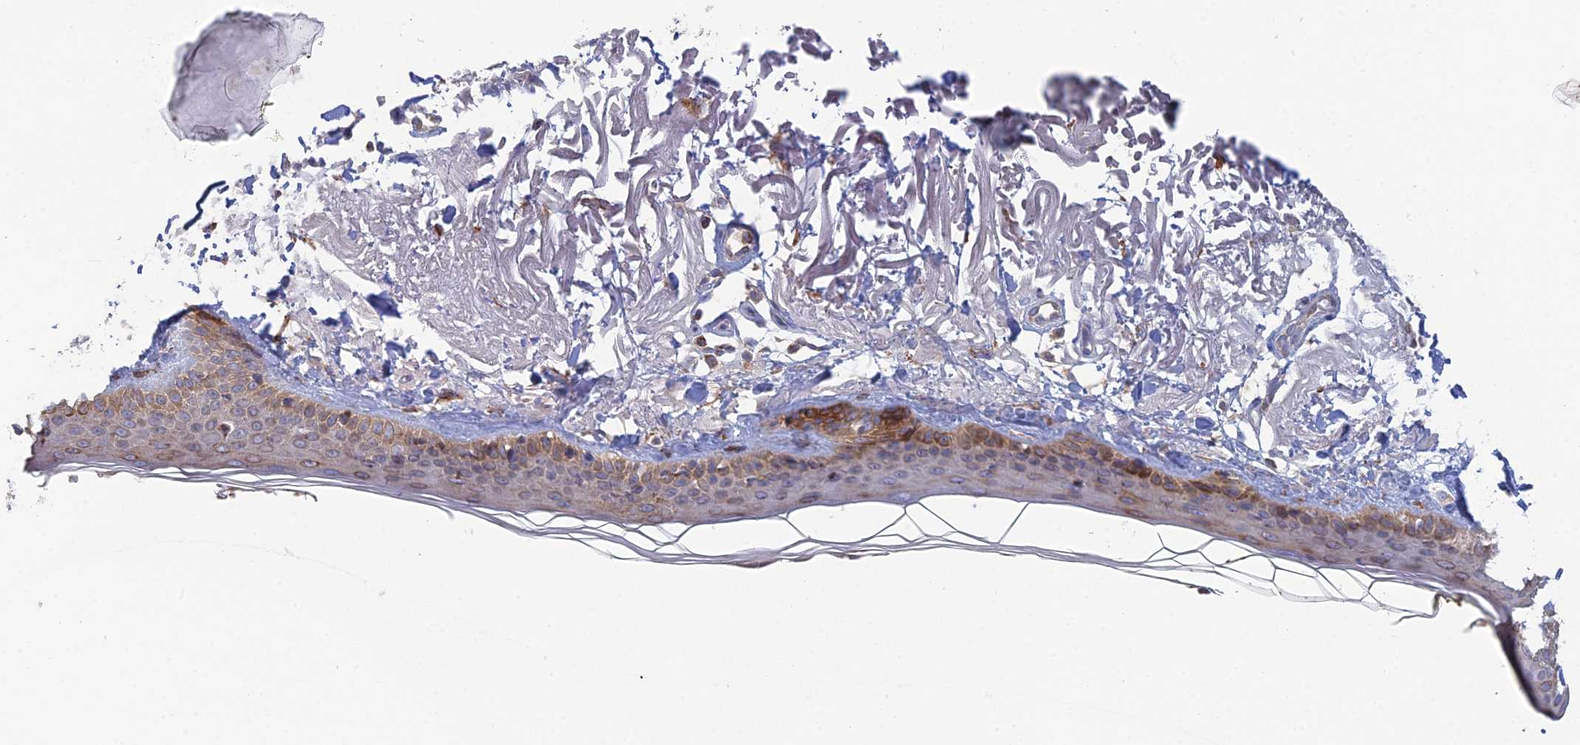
{"staining": {"intensity": "weak", "quantity": ">75%", "location": "cytoplasmic/membranous"}, "tissue": "skin", "cell_type": "Fibroblasts", "image_type": "normal", "snomed": [{"axis": "morphology", "description": "Normal tissue, NOS"}, {"axis": "topography", "description": "Skin"}, {"axis": "topography", "description": "Skeletal muscle"}], "caption": "Immunohistochemistry (IHC) image of normal skin stained for a protein (brown), which shows low levels of weak cytoplasmic/membranous staining in approximately >75% of fibroblasts.", "gene": "TRAPPC6A", "patient": {"sex": "male", "age": 83}}